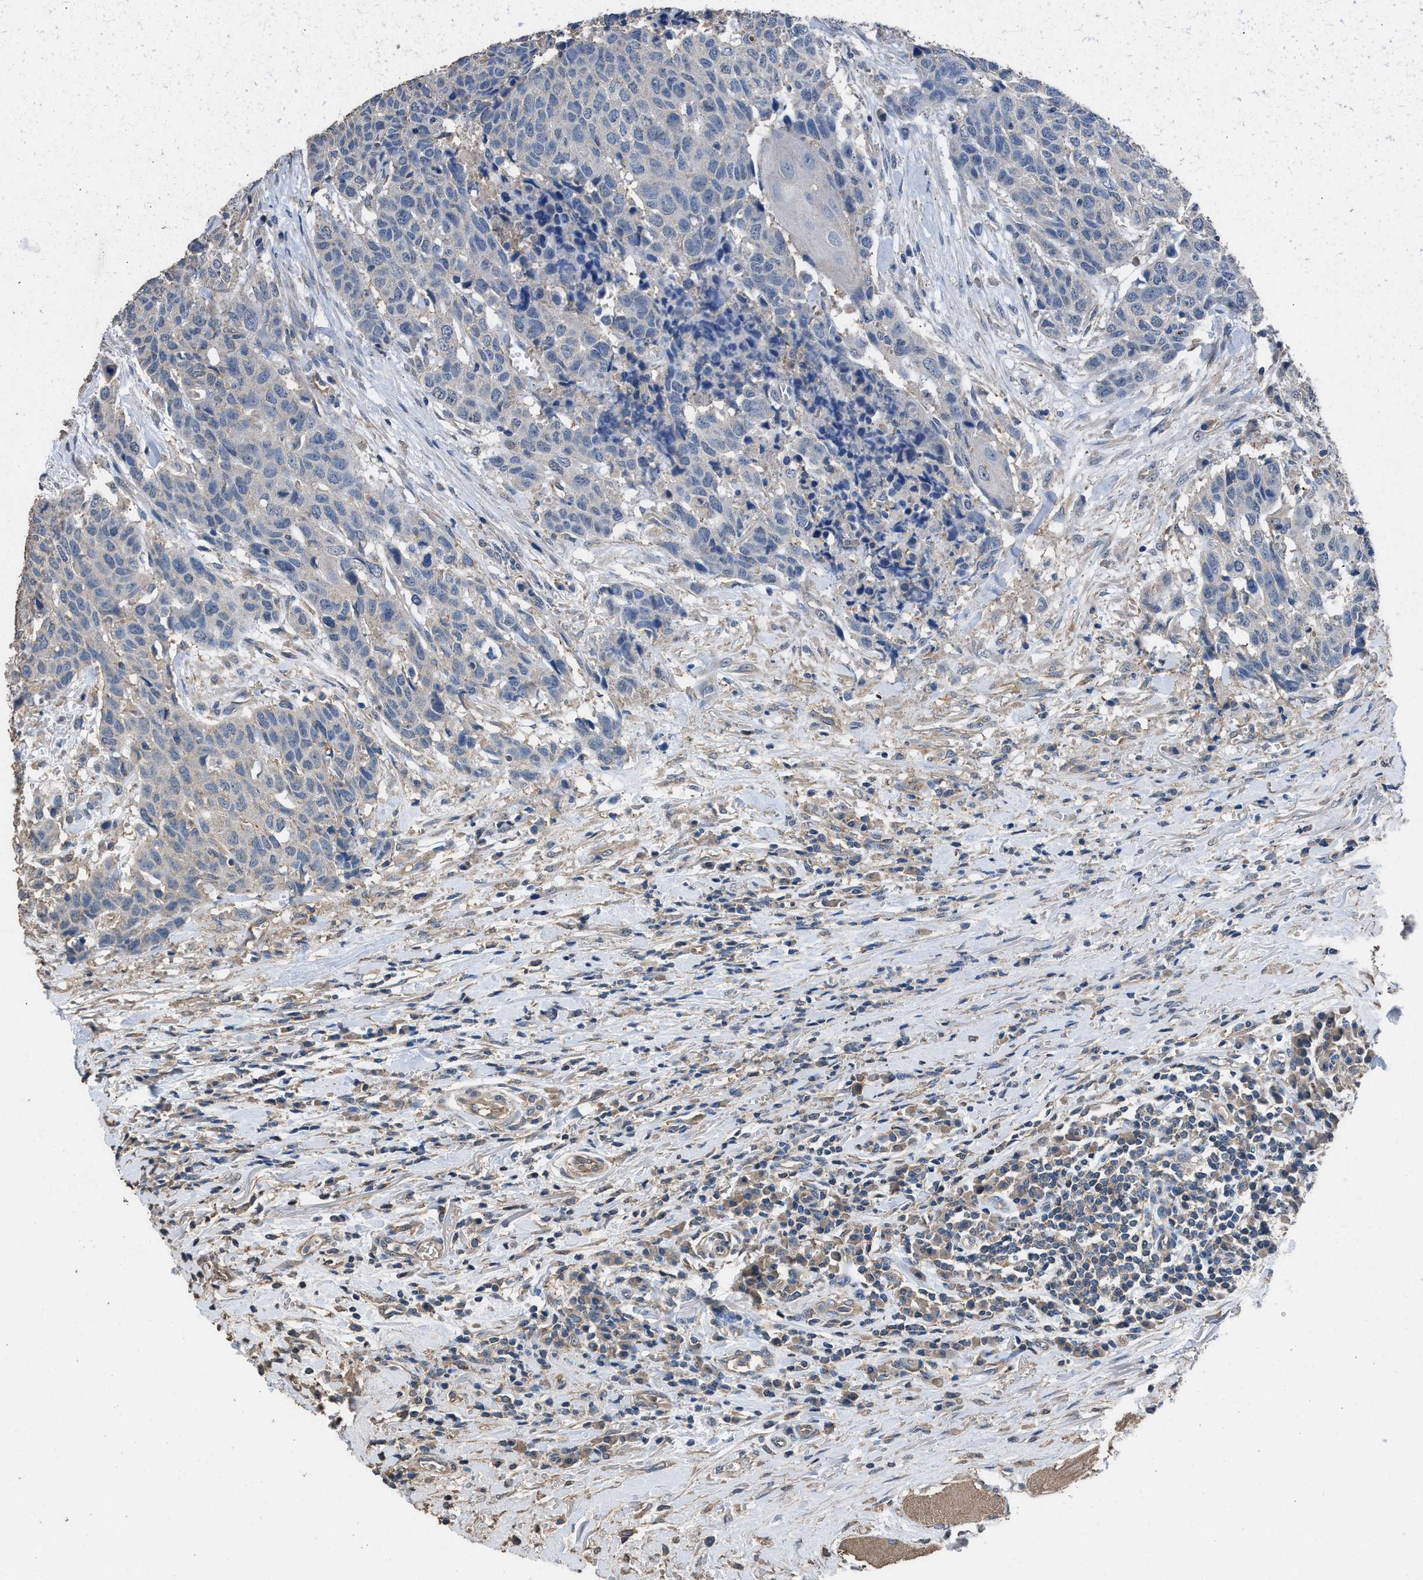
{"staining": {"intensity": "negative", "quantity": "none", "location": "none"}, "tissue": "head and neck cancer", "cell_type": "Tumor cells", "image_type": "cancer", "snomed": [{"axis": "morphology", "description": "Squamous cell carcinoma, NOS"}, {"axis": "topography", "description": "Head-Neck"}], "caption": "Head and neck squamous cell carcinoma stained for a protein using immunohistochemistry exhibits no staining tumor cells.", "gene": "ITSN1", "patient": {"sex": "male", "age": 66}}